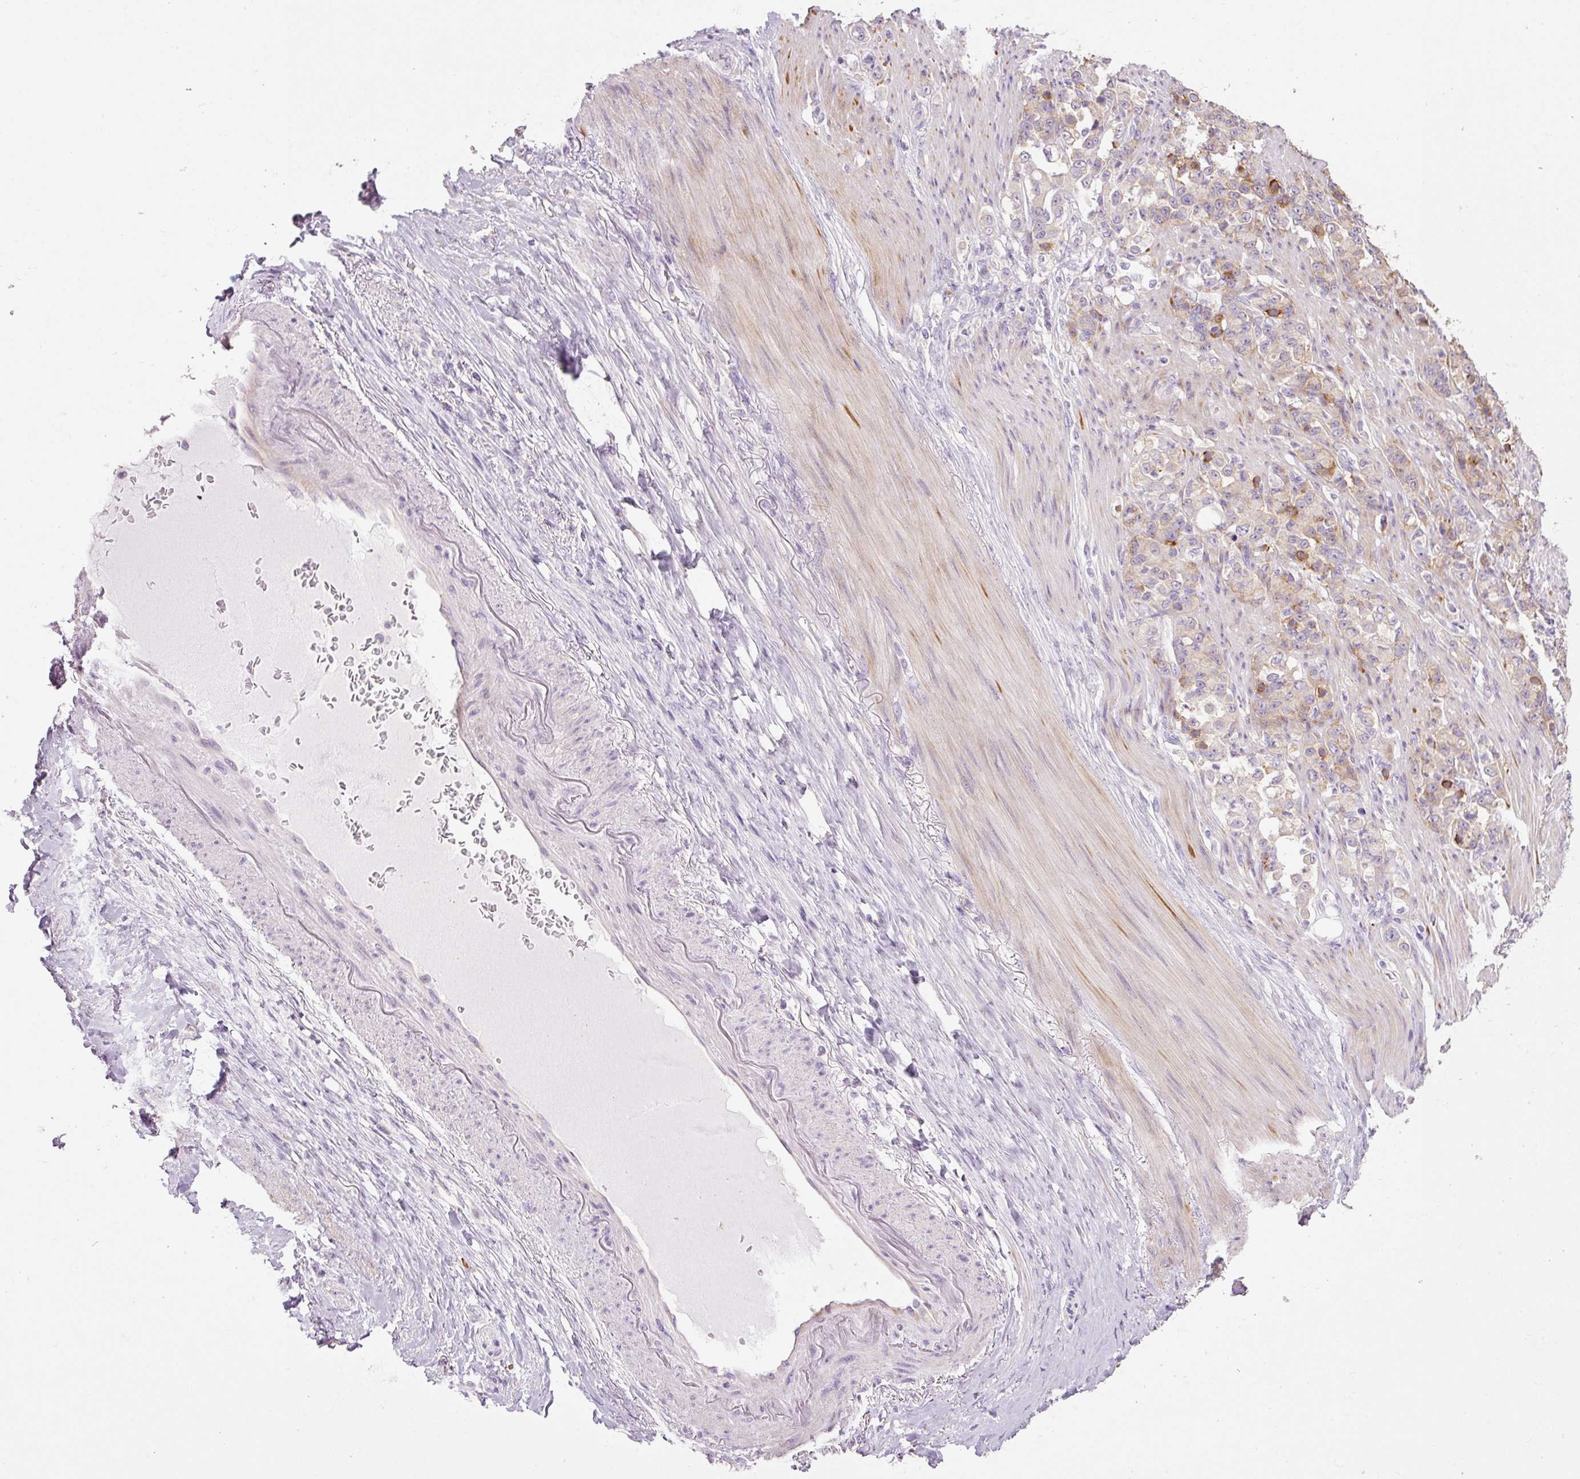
{"staining": {"intensity": "moderate", "quantity": "25%-75%", "location": "cytoplasmic/membranous"}, "tissue": "stomach cancer", "cell_type": "Tumor cells", "image_type": "cancer", "snomed": [{"axis": "morphology", "description": "Normal tissue, NOS"}, {"axis": "morphology", "description": "Adenocarcinoma, NOS"}, {"axis": "topography", "description": "Stomach"}], "caption": "A micrograph of adenocarcinoma (stomach) stained for a protein displays moderate cytoplasmic/membranous brown staining in tumor cells.", "gene": "HAX1", "patient": {"sex": "female", "age": 79}}